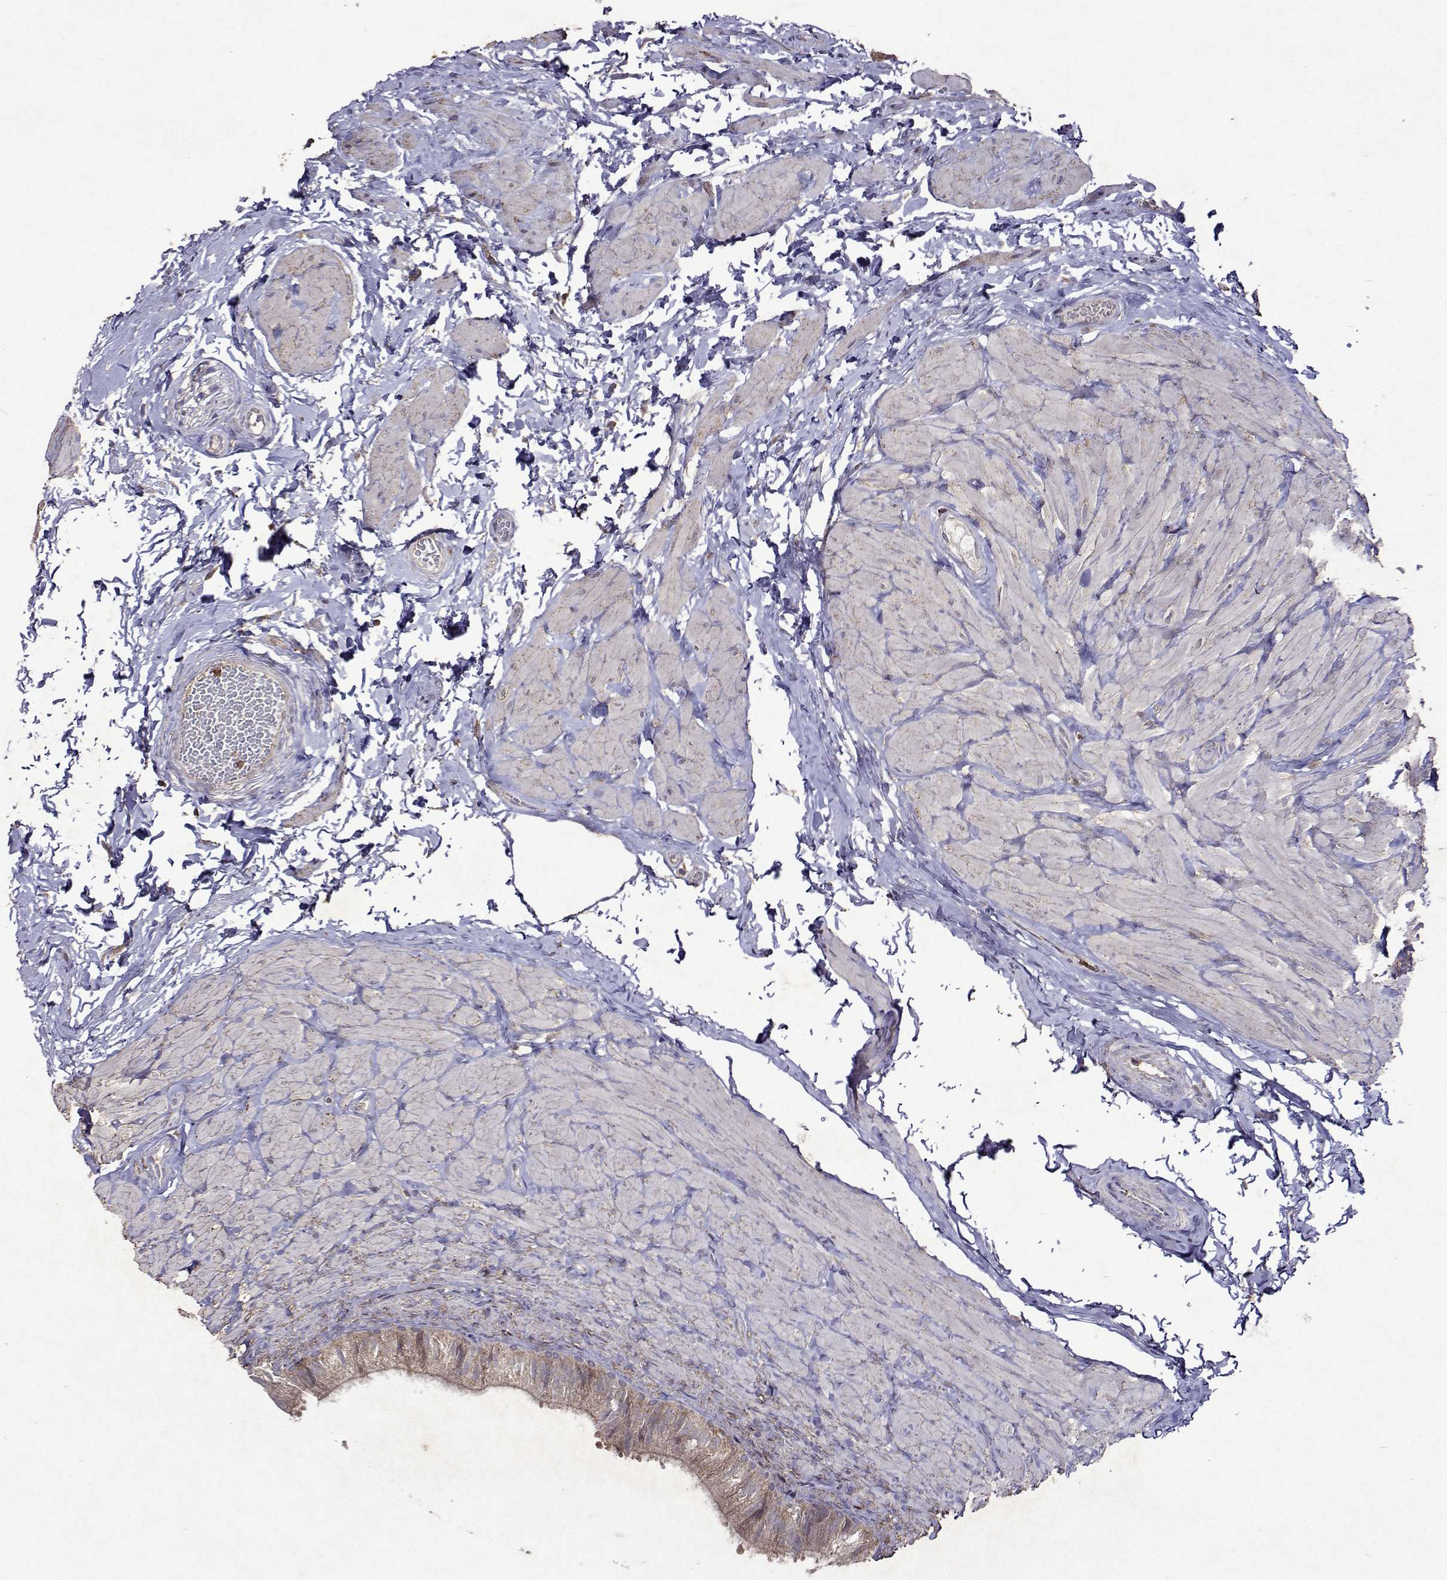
{"staining": {"intensity": "weak", "quantity": "25%-75%", "location": "cytoplasmic/membranous"}, "tissue": "epididymis", "cell_type": "Glandular cells", "image_type": "normal", "snomed": [{"axis": "morphology", "description": "Normal tissue, NOS"}, {"axis": "topography", "description": "Epididymis, spermatic cord, NOS"}, {"axis": "topography", "description": "Epididymis"}, {"axis": "topography", "description": "Peripheral nerve tissue"}], "caption": "Immunohistochemistry photomicrograph of normal human epididymis stained for a protein (brown), which displays low levels of weak cytoplasmic/membranous positivity in approximately 25%-75% of glandular cells.", "gene": "APAF1", "patient": {"sex": "male", "age": 29}}